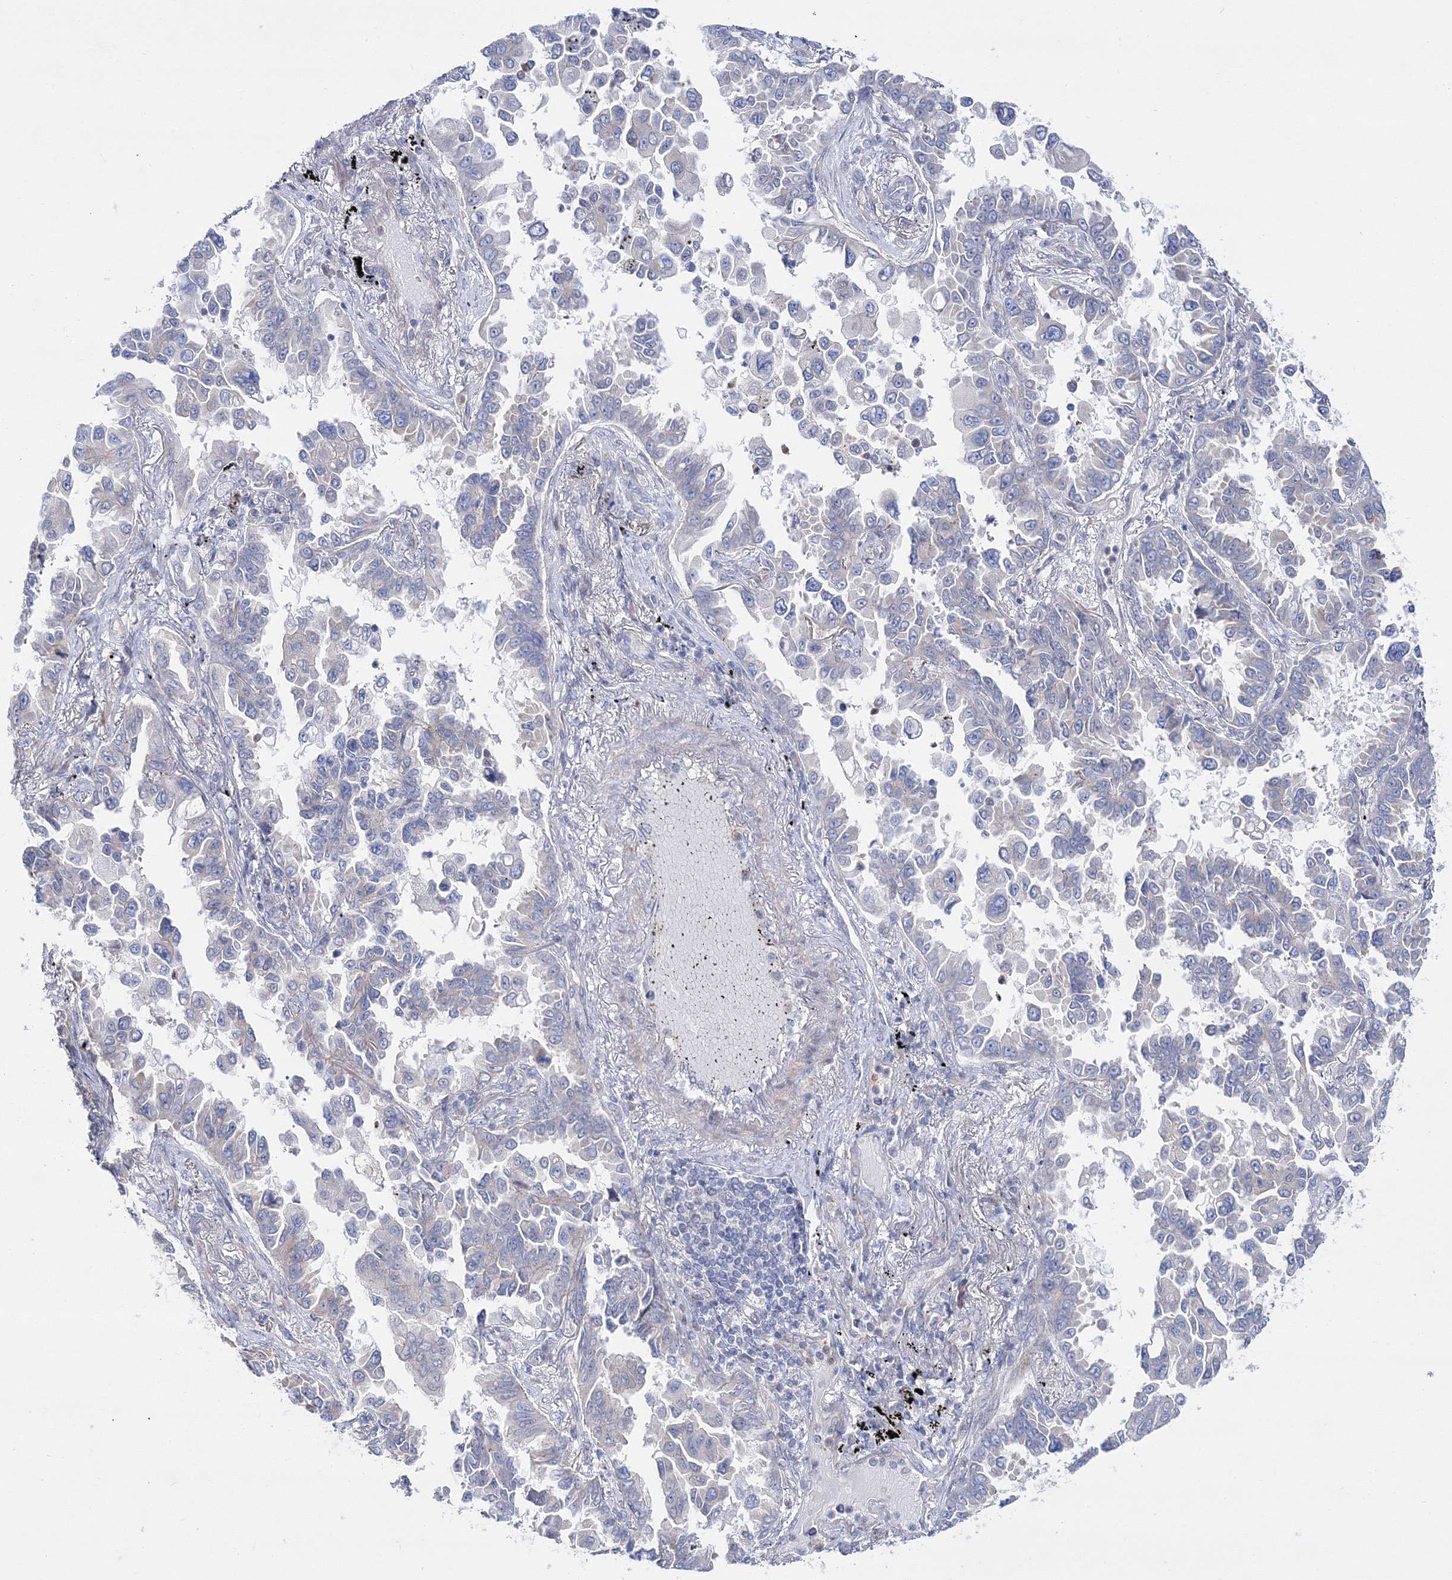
{"staining": {"intensity": "negative", "quantity": "none", "location": "none"}, "tissue": "lung cancer", "cell_type": "Tumor cells", "image_type": "cancer", "snomed": [{"axis": "morphology", "description": "Adenocarcinoma, NOS"}, {"axis": "topography", "description": "Lung"}], "caption": "Tumor cells are negative for protein expression in human adenocarcinoma (lung). Nuclei are stained in blue.", "gene": "ARHGAP32", "patient": {"sex": "female", "age": 67}}